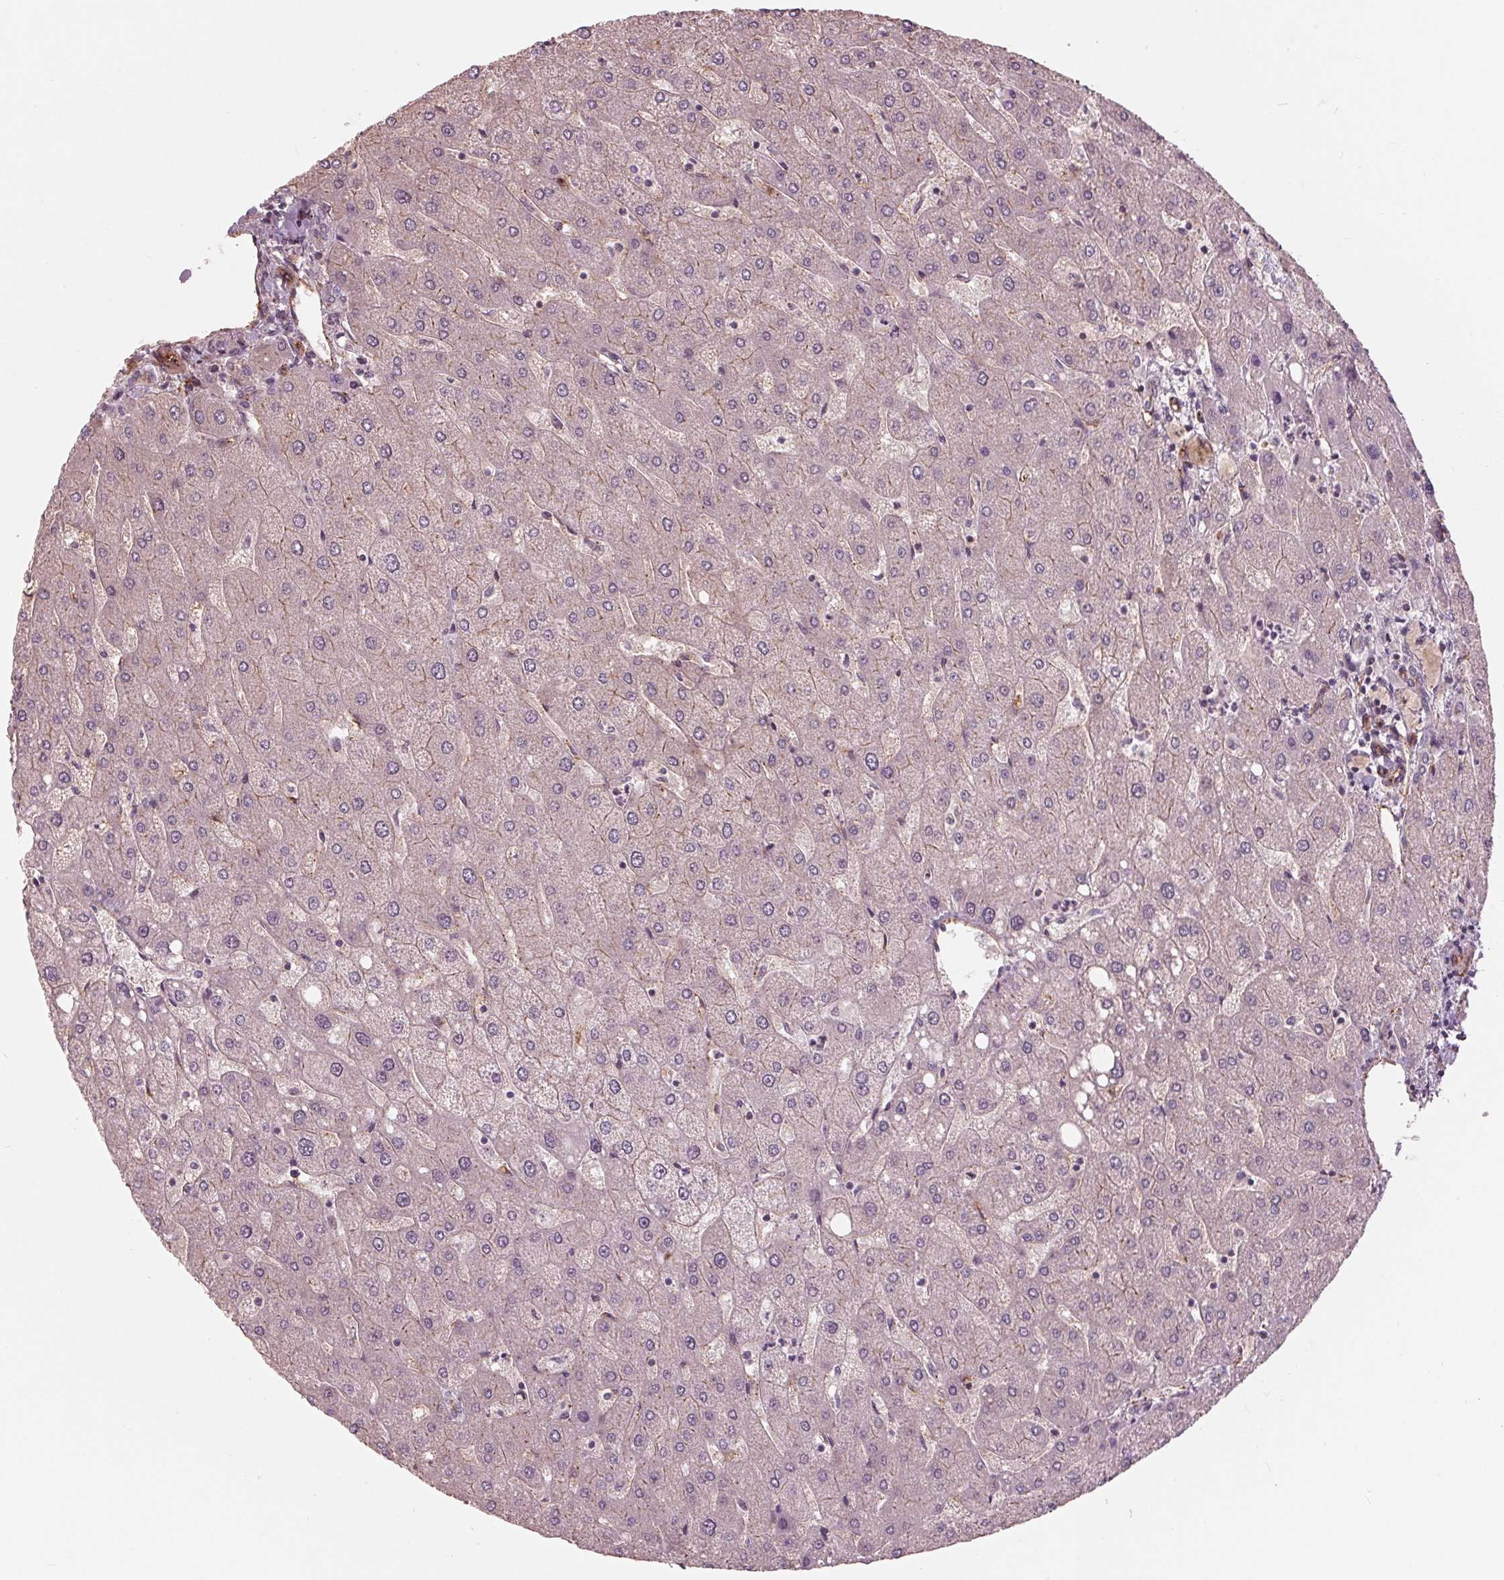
{"staining": {"intensity": "negative", "quantity": "none", "location": "none"}, "tissue": "liver", "cell_type": "Cholangiocytes", "image_type": "normal", "snomed": [{"axis": "morphology", "description": "Normal tissue, NOS"}, {"axis": "topography", "description": "Liver"}], "caption": "Immunohistochemistry of normal liver reveals no positivity in cholangiocytes.", "gene": "TXNIP", "patient": {"sex": "male", "age": 67}}